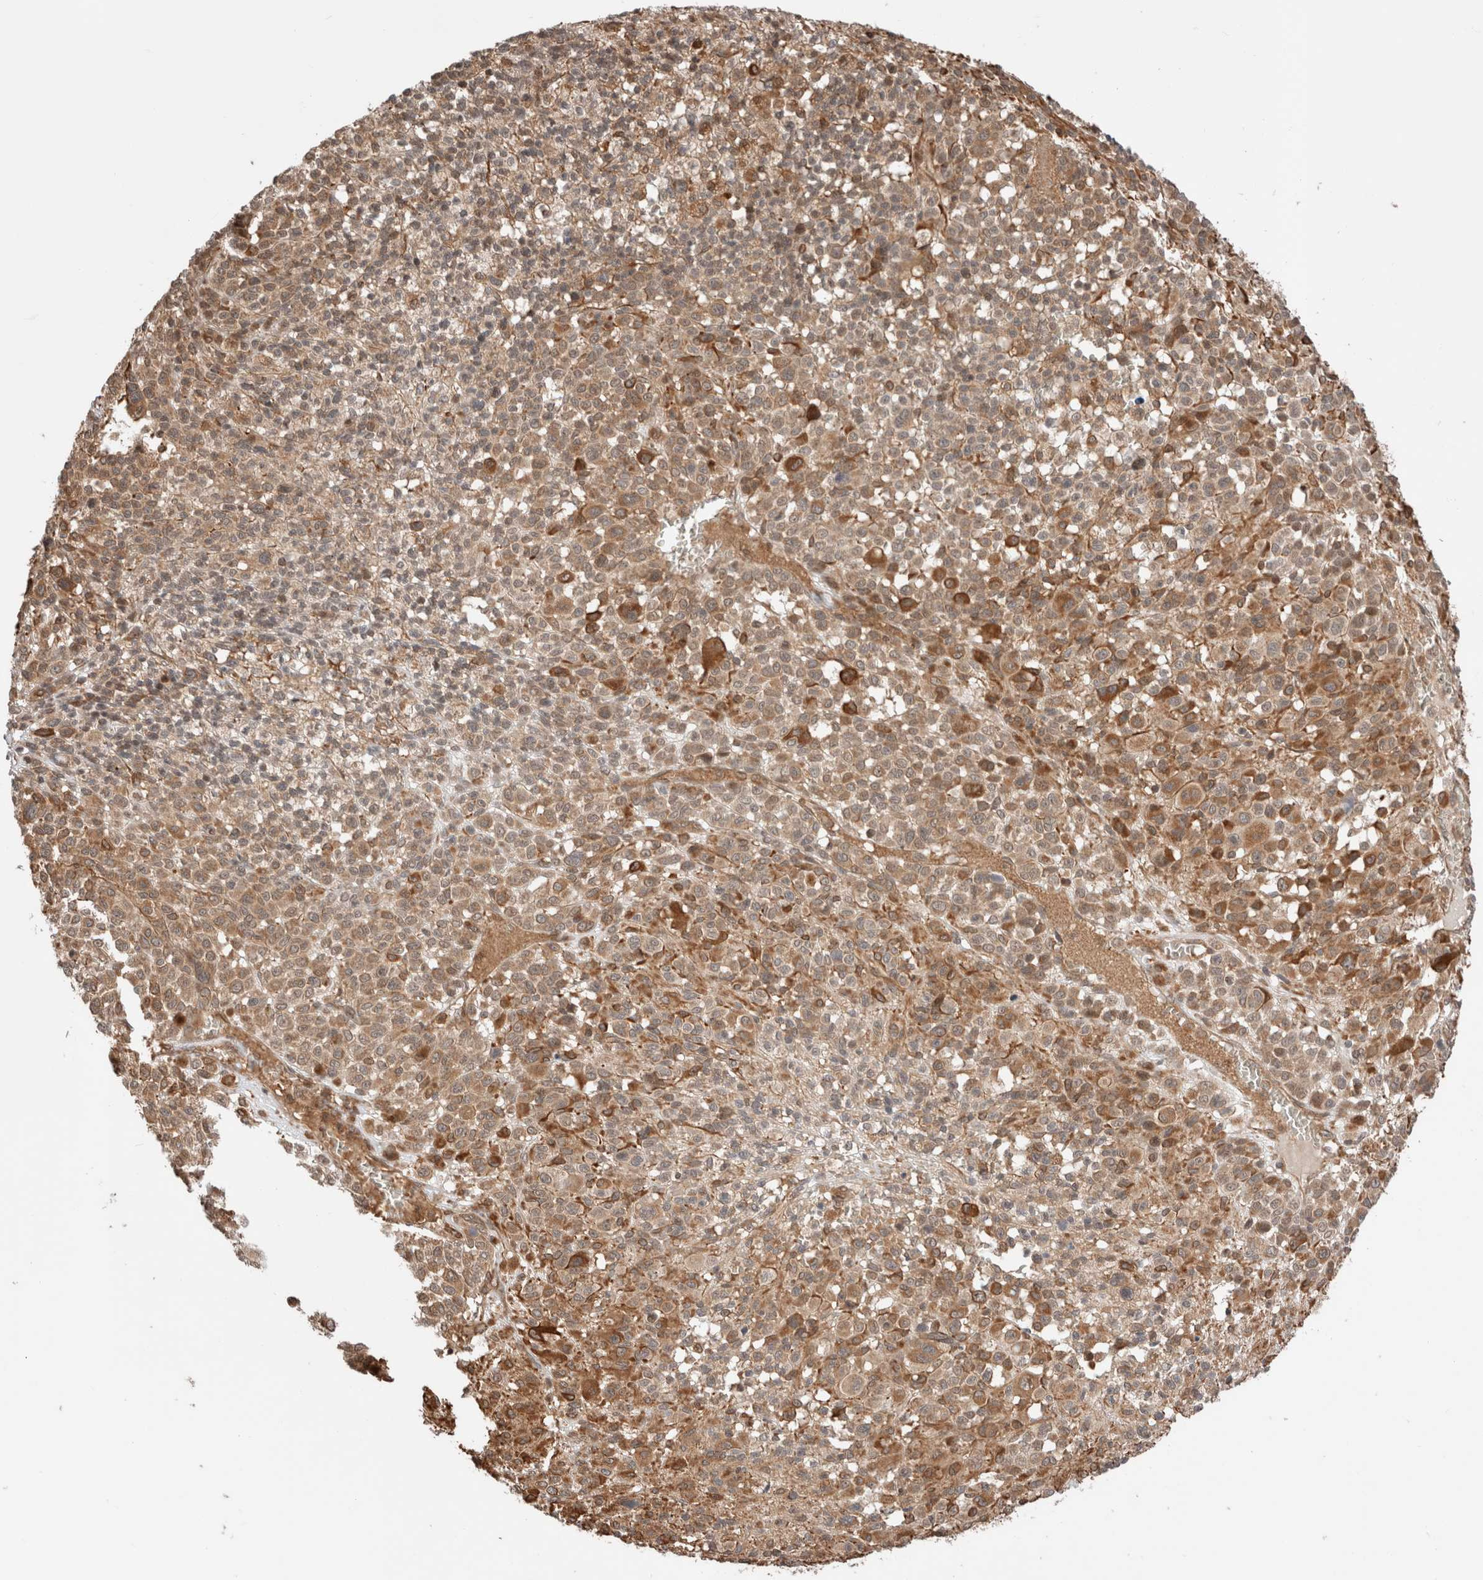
{"staining": {"intensity": "moderate", "quantity": ">75%", "location": "cytoplasmic/membranous"}, "tissue": "melanoma", "cell_type": "Tumor cells", "image_type": "cancer", "snomed": [{"axis": "morphology", "description": "Malignant melanoma, Metastatic site"}, {"axis": "topography", "description": "Skin"}], "caption": "Immunohistochemical staining of malignant melanoma (metastatic site) displays medium levels of moderate cytoplasmic/membranous protein positivity in about >75% of tumor cells.", "gene": "ZNF649", "patient": {"sex": "female", "age": 74}}